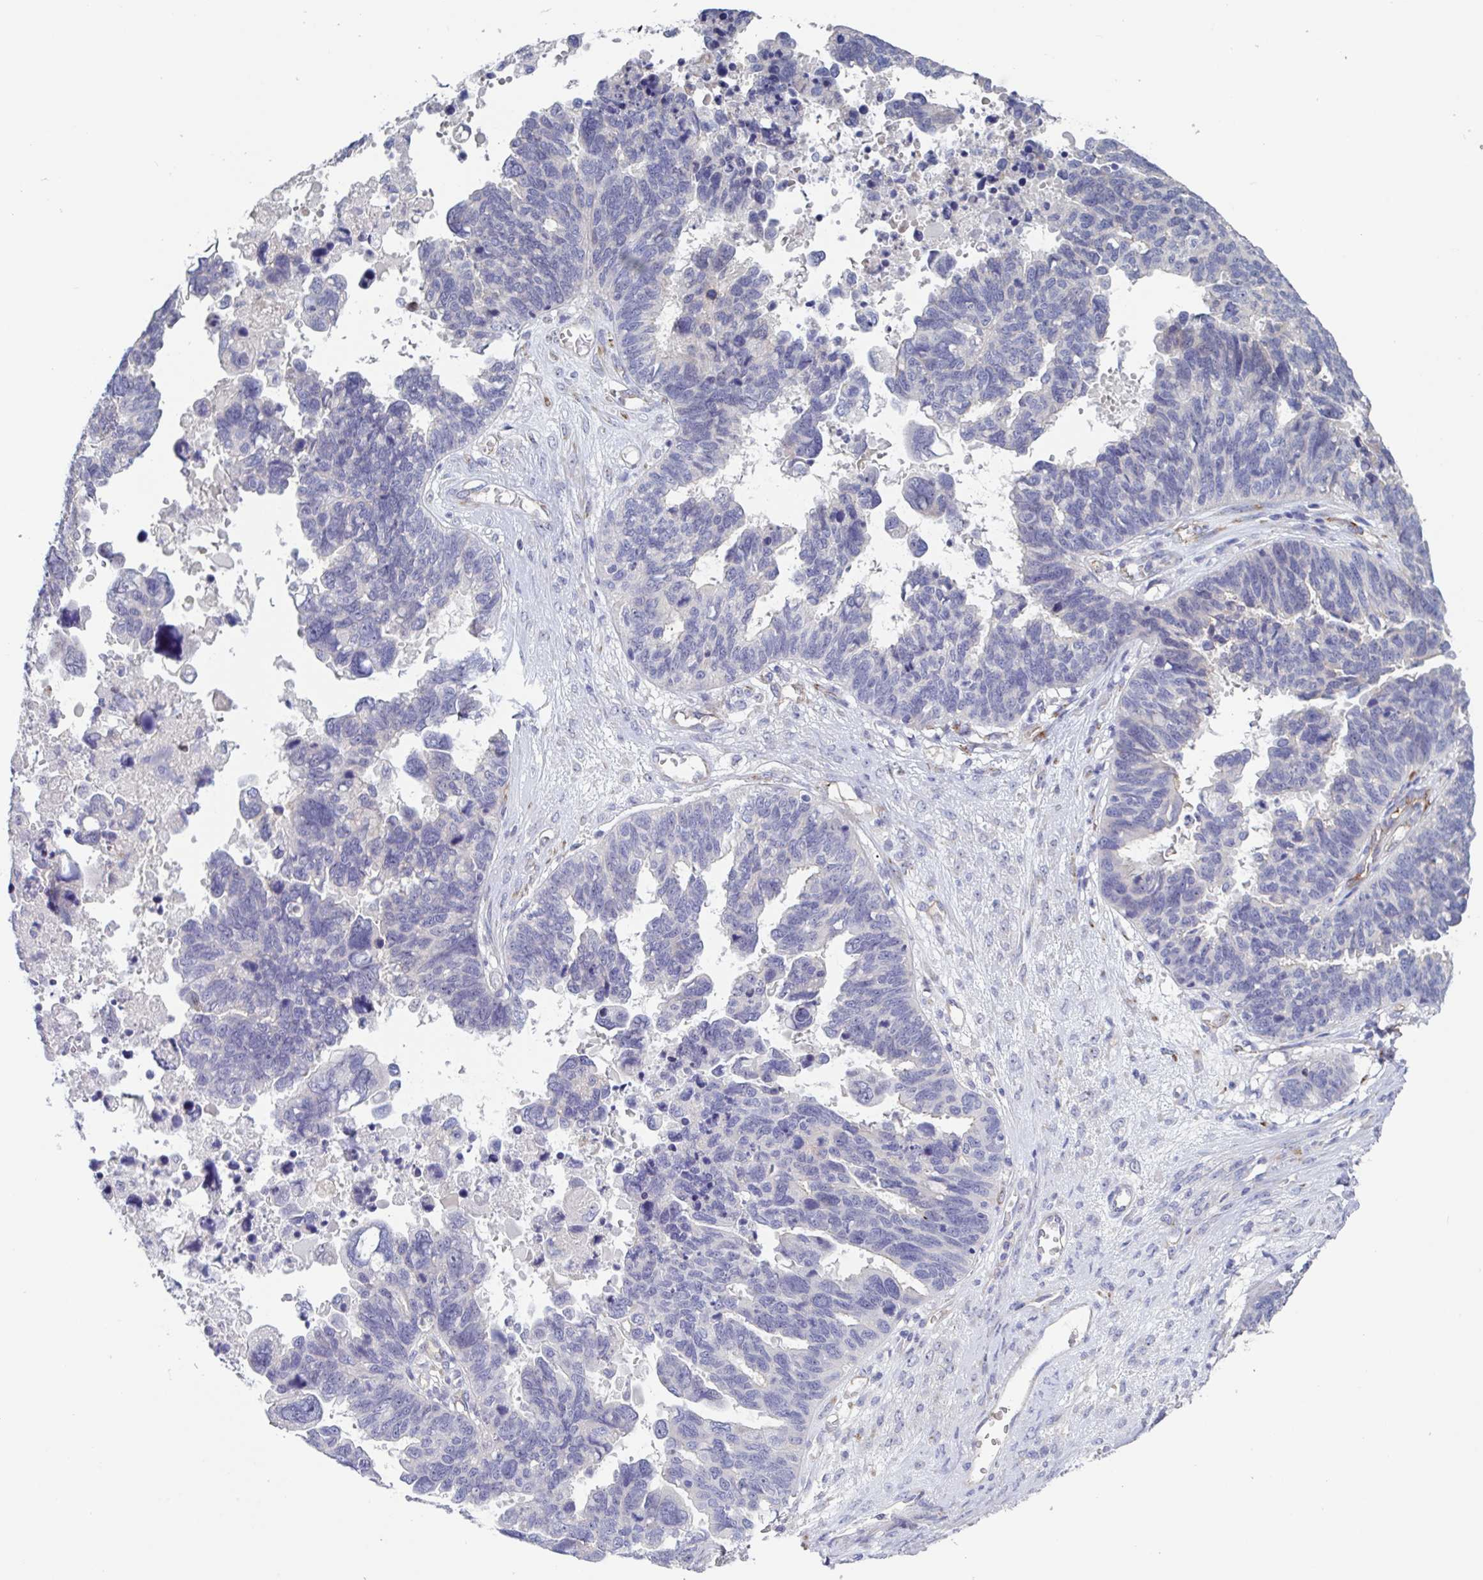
{"staining": {"intensity": "negative", "quantity": "none", "location": "none"}, "tissue": "ovarian cancer", "cell_type": "Tumor cells", "image_type": "cancer", "snomed": [{"axis": "morphology", "description": "Cystadenocarcinoma, serous, NOS"}, {"axis": "topography", "description": "Ovary"}], "caption": "This is an IHC image of human ovarian cancer. There is no staining in tumor cells.", "gene": "ST14", "patient": {"sex": "female", "age": 60}}